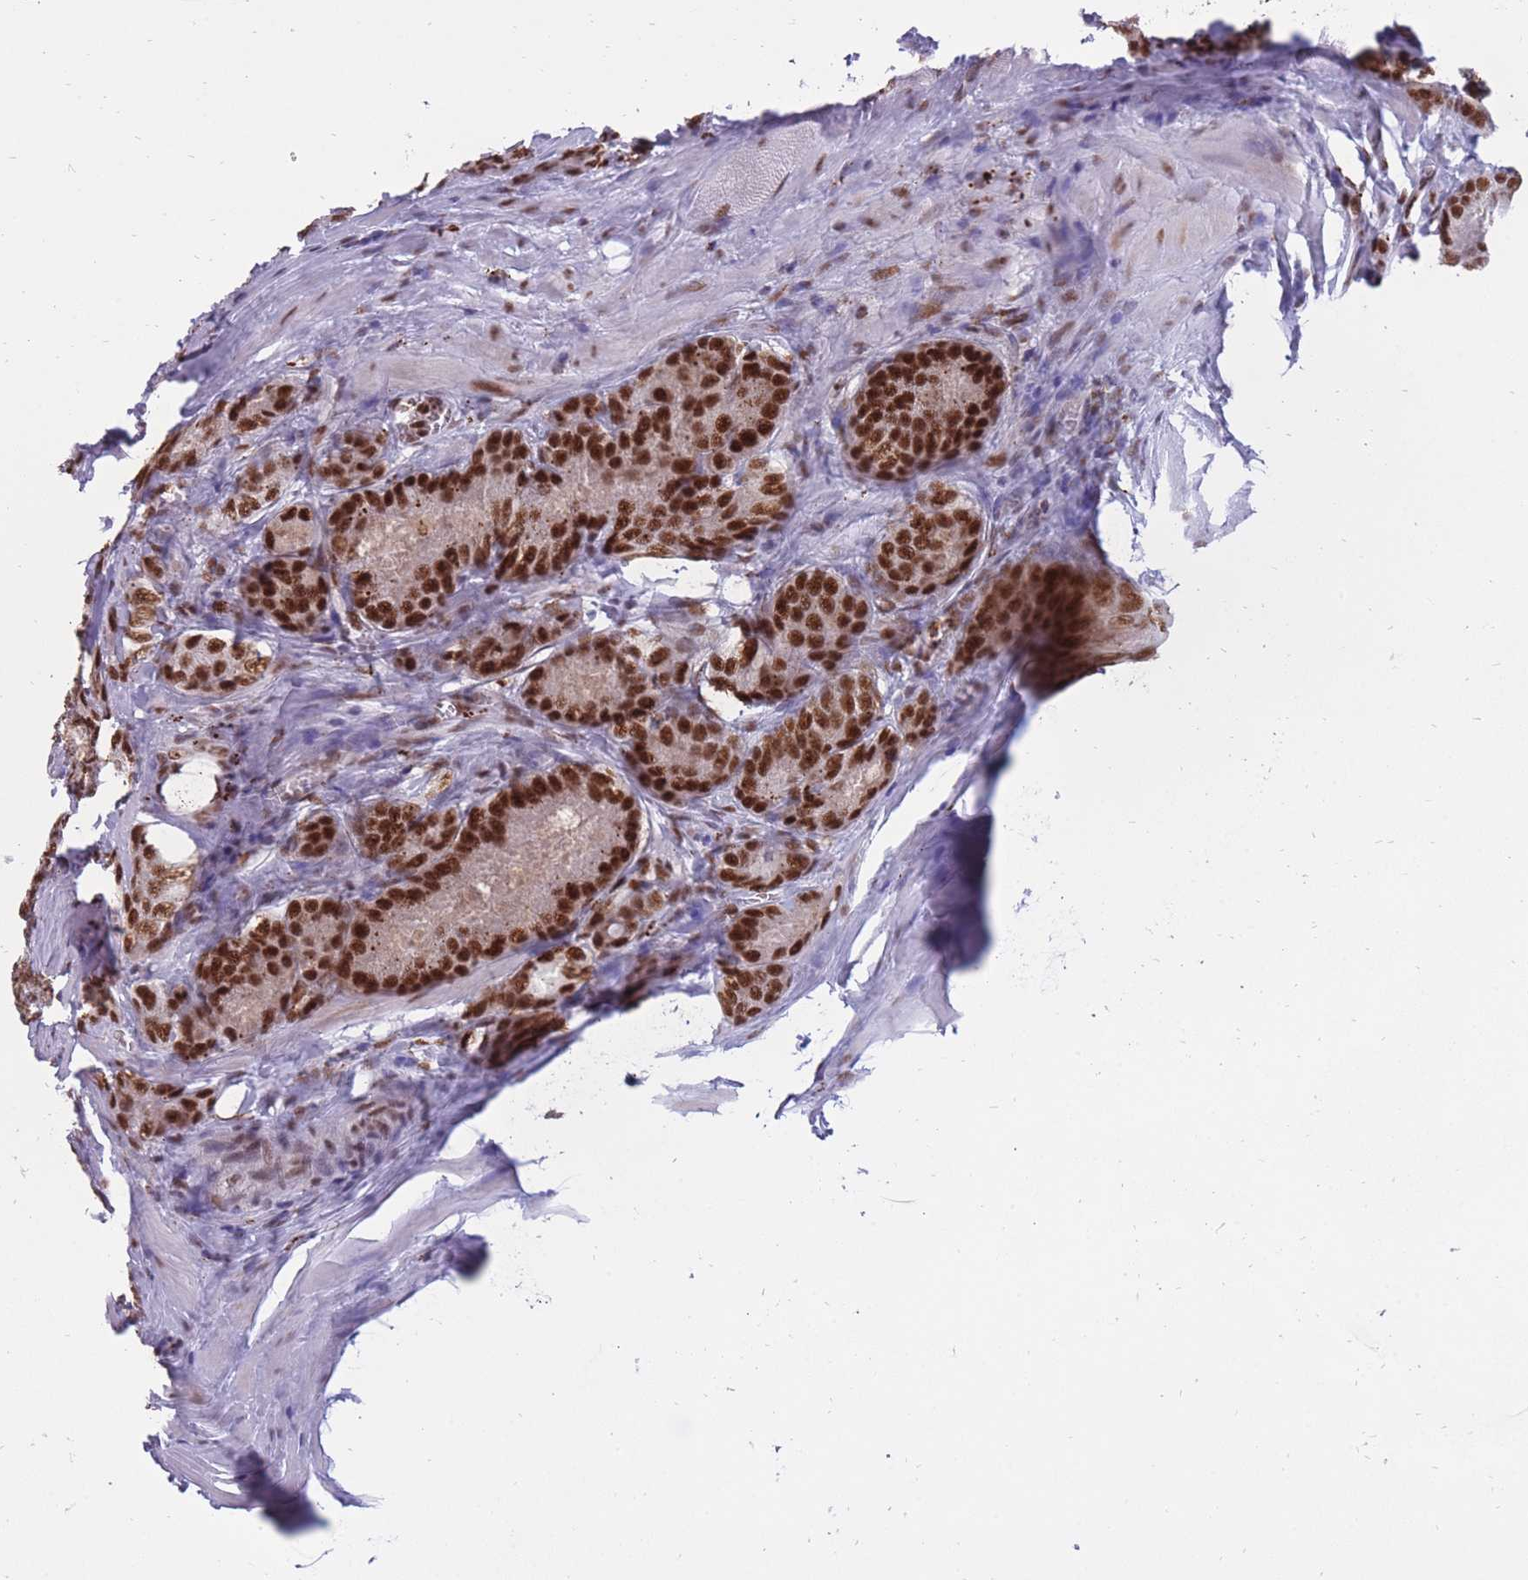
{"staining": {"intensity": "strong", "quantity": ">75%", "location": "nuclear"}, "tissue": "prostate cancer", "cell_type": "Tumor cells", "image_type": "cancer", "snomed": [{"axis": "morphology", "description": "Adenocarcinoma, Low grade"}, {"axis": "topography", "description": "Prostate"}], "caption": "Immunohistochemistry (IHC) micrograph of neoplastic tissue: prostate low-grade adenocarcinoma stained using IHC displays high levels of strong protein expression localized specifically in the nuclear of tumor cells, appearing as a nuclear brown color.", "gene": "PRPF19", "patient": {"sex": "male", "age": 68}}